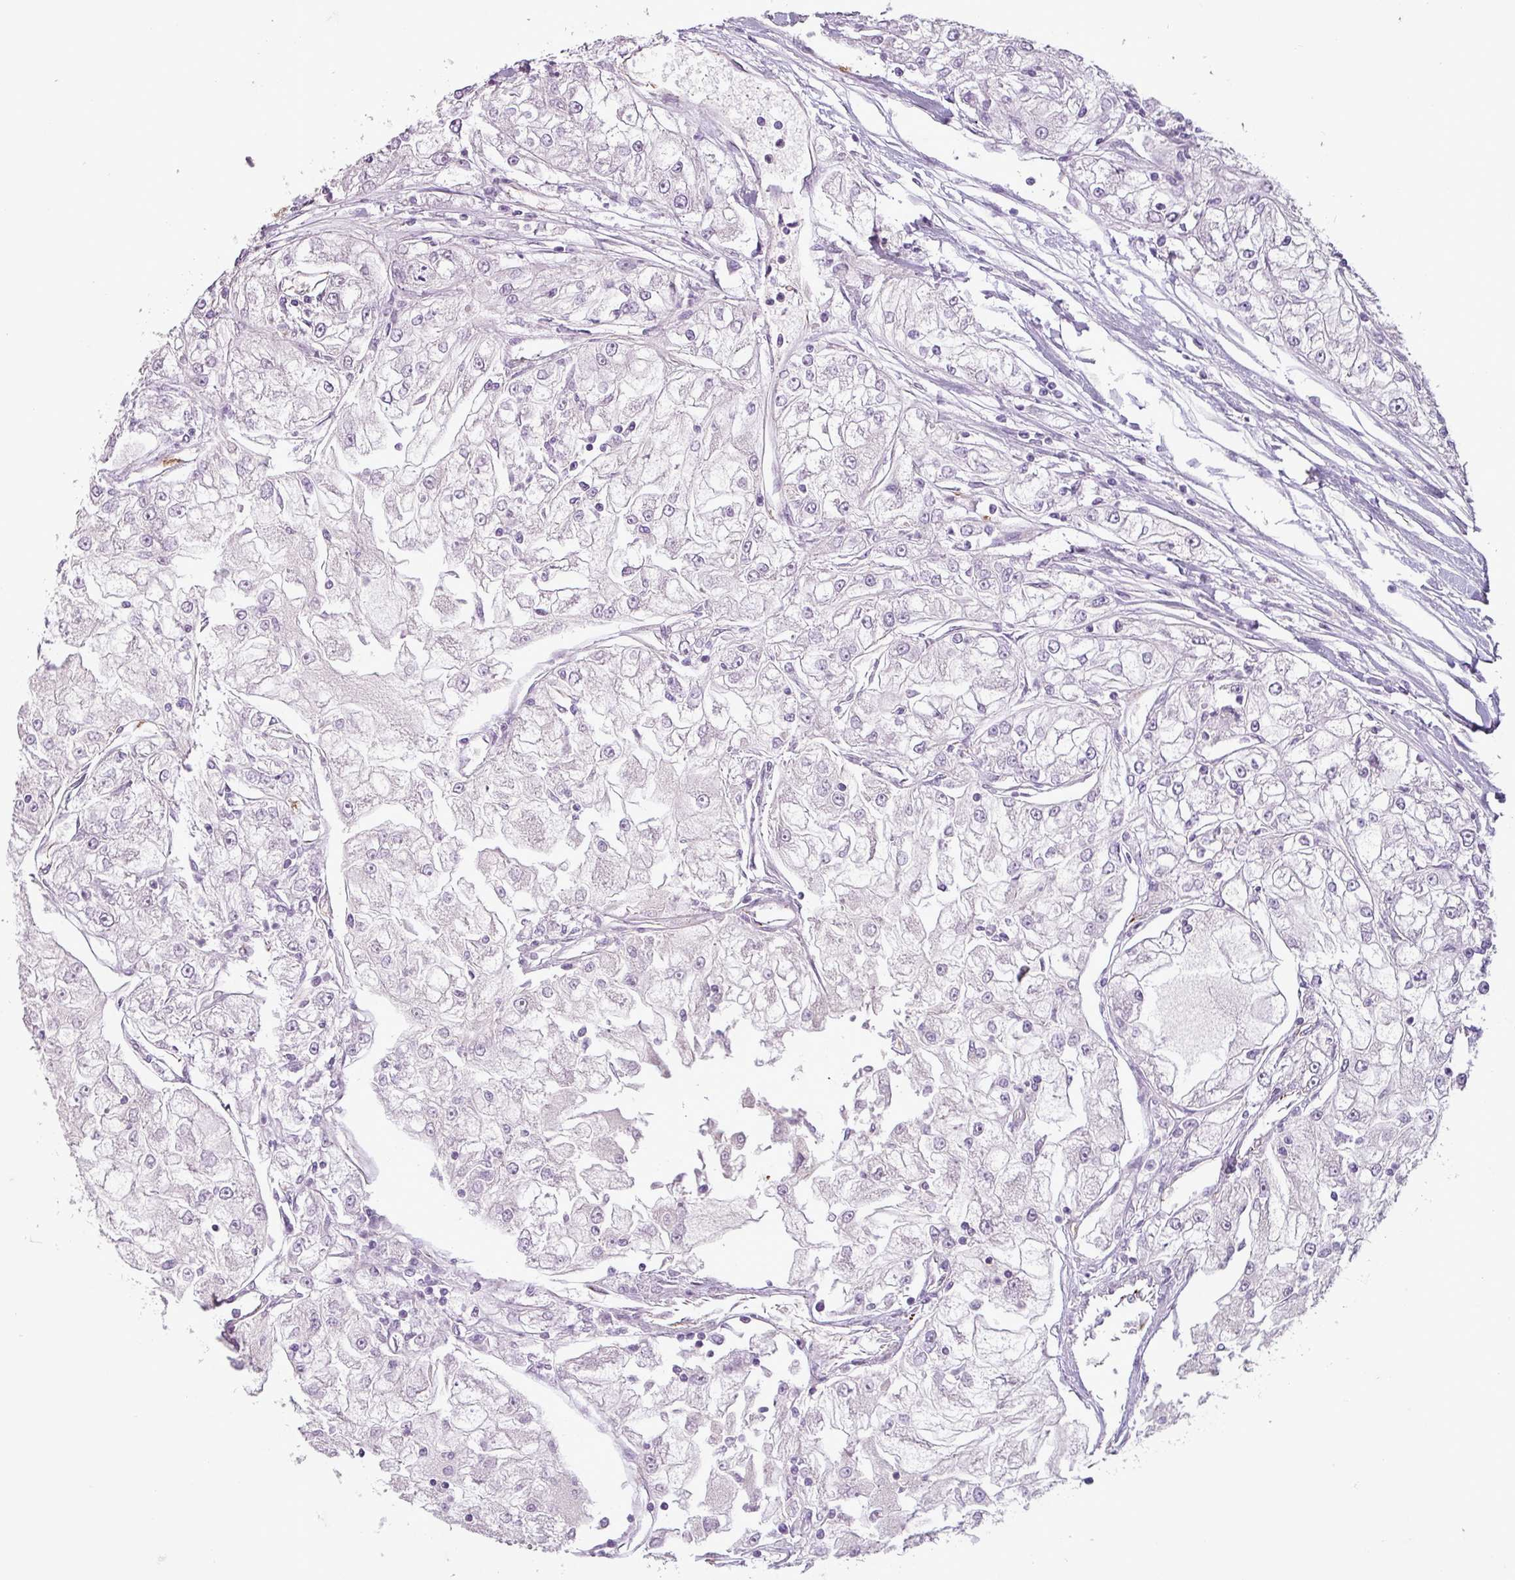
{"staining": {"intensity": "negative", "quantity": "none", "location": "none"}, "tissue": "renal cancer", "cell_type": "Tumor cells", "image_type": "cancer", "snomed": [{"axis": "morphology", "description": "Adenocarcinoma, NOS"}, {"axis": "topography", "description": "Kidney"}], "caption": "Renal adenocarcinoma was stained to show a protein in brown. There is no significant staining in tumor cells.", "gene": "APOC1", "patient": {"sex": "female", "age": 72}}